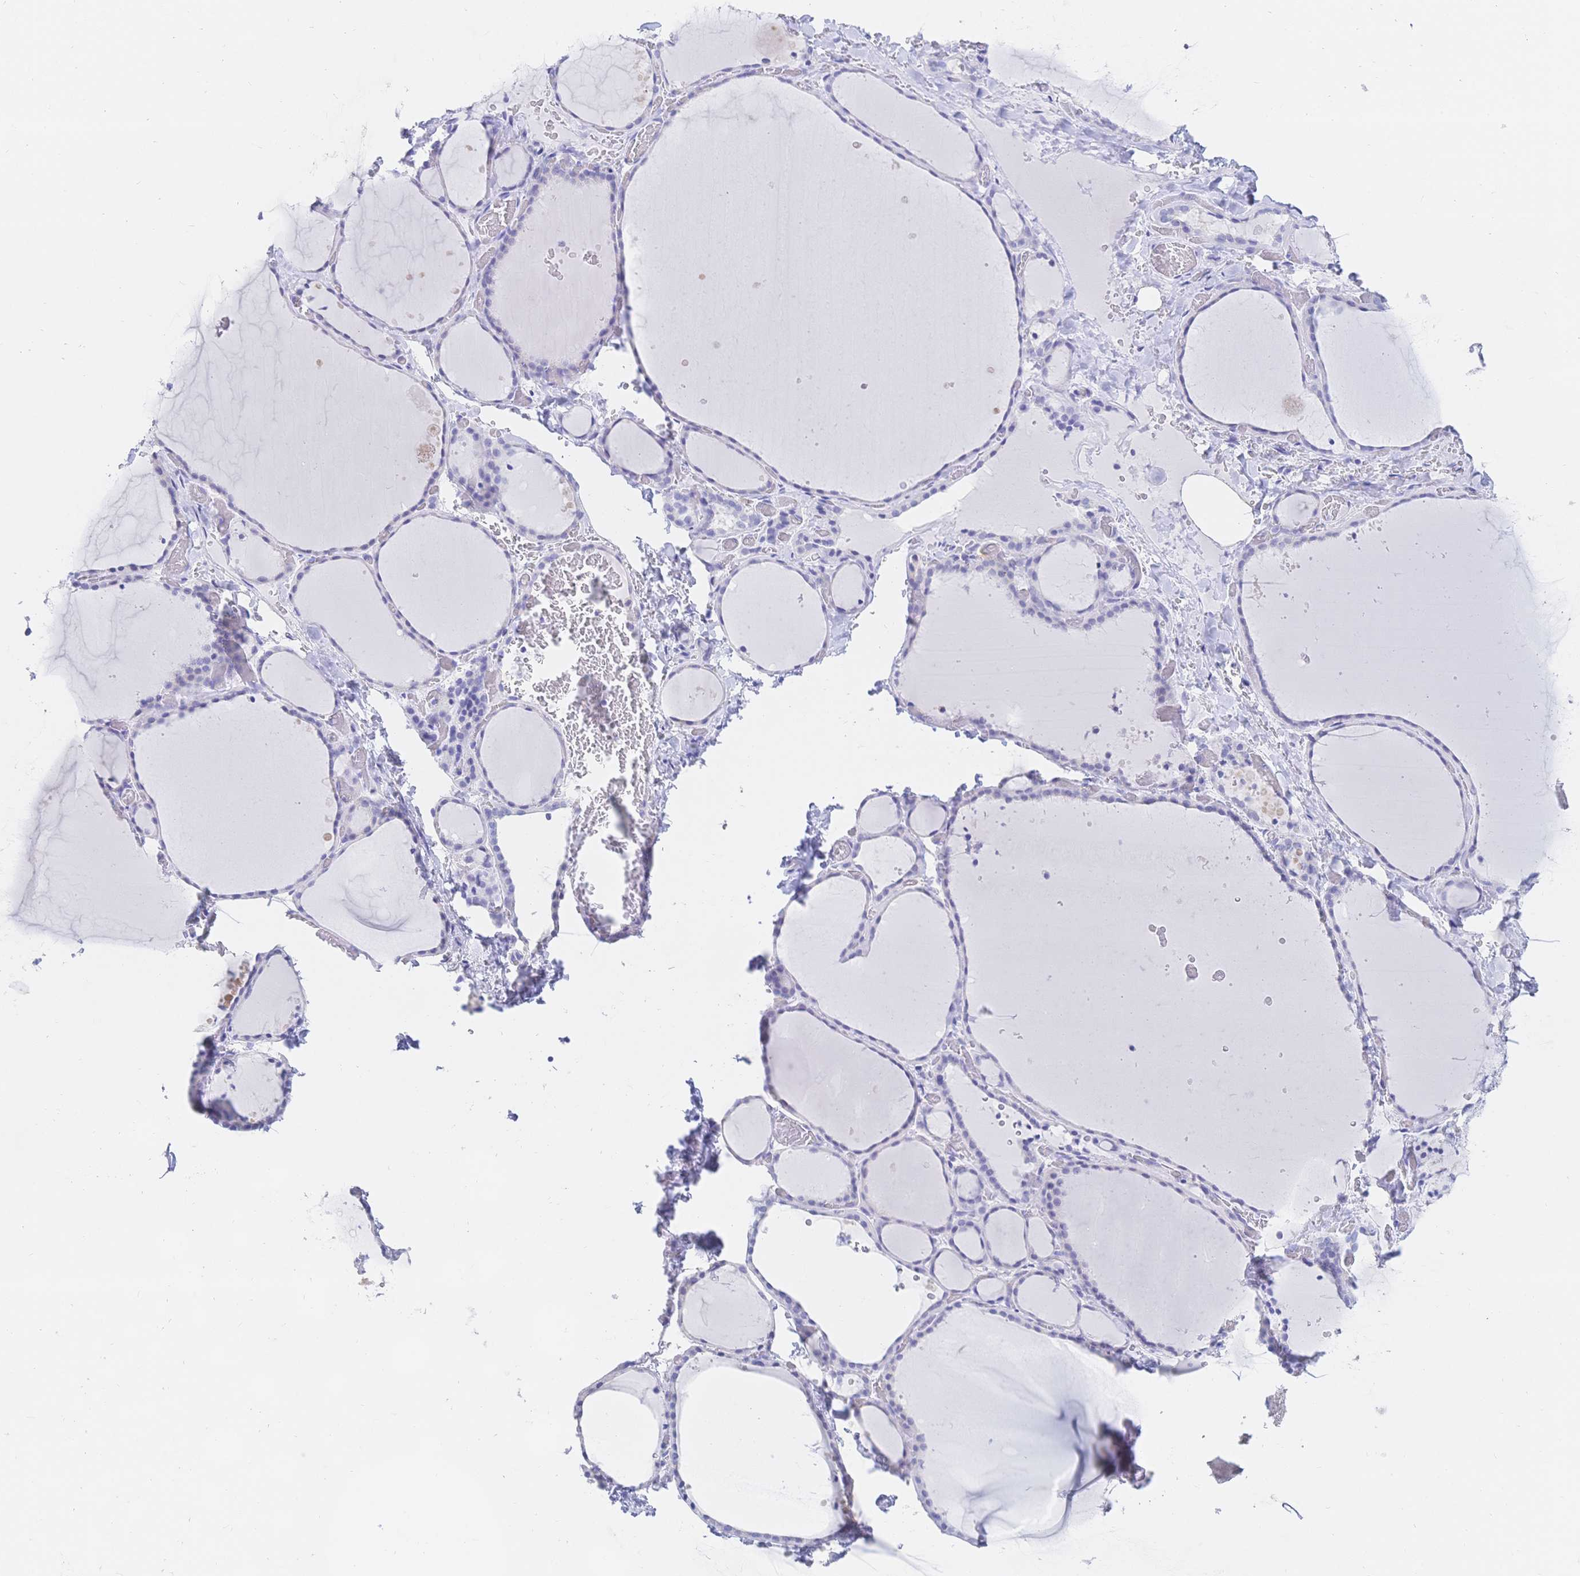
{"staining": {"intensity": "negative", "quantity": "none", "location": "none"}, "tissue": "thyroid gland", "cell_type": "Glandular cells", "image_type": "normal", "snomed": [{"axis": "morphology", "description": "Normal tissue, NOS"}, {"axis": "topography", "description": "Thyroid gland"}], "caption": "Histopathology image shows no significant protein staining in glandular cells of benign thyroid gland. (DAB (3,3'-diaminobenzidine) IHC, high magnification).", "gene": "RRM1", "patient": {"sex": "female", "age": 36}}